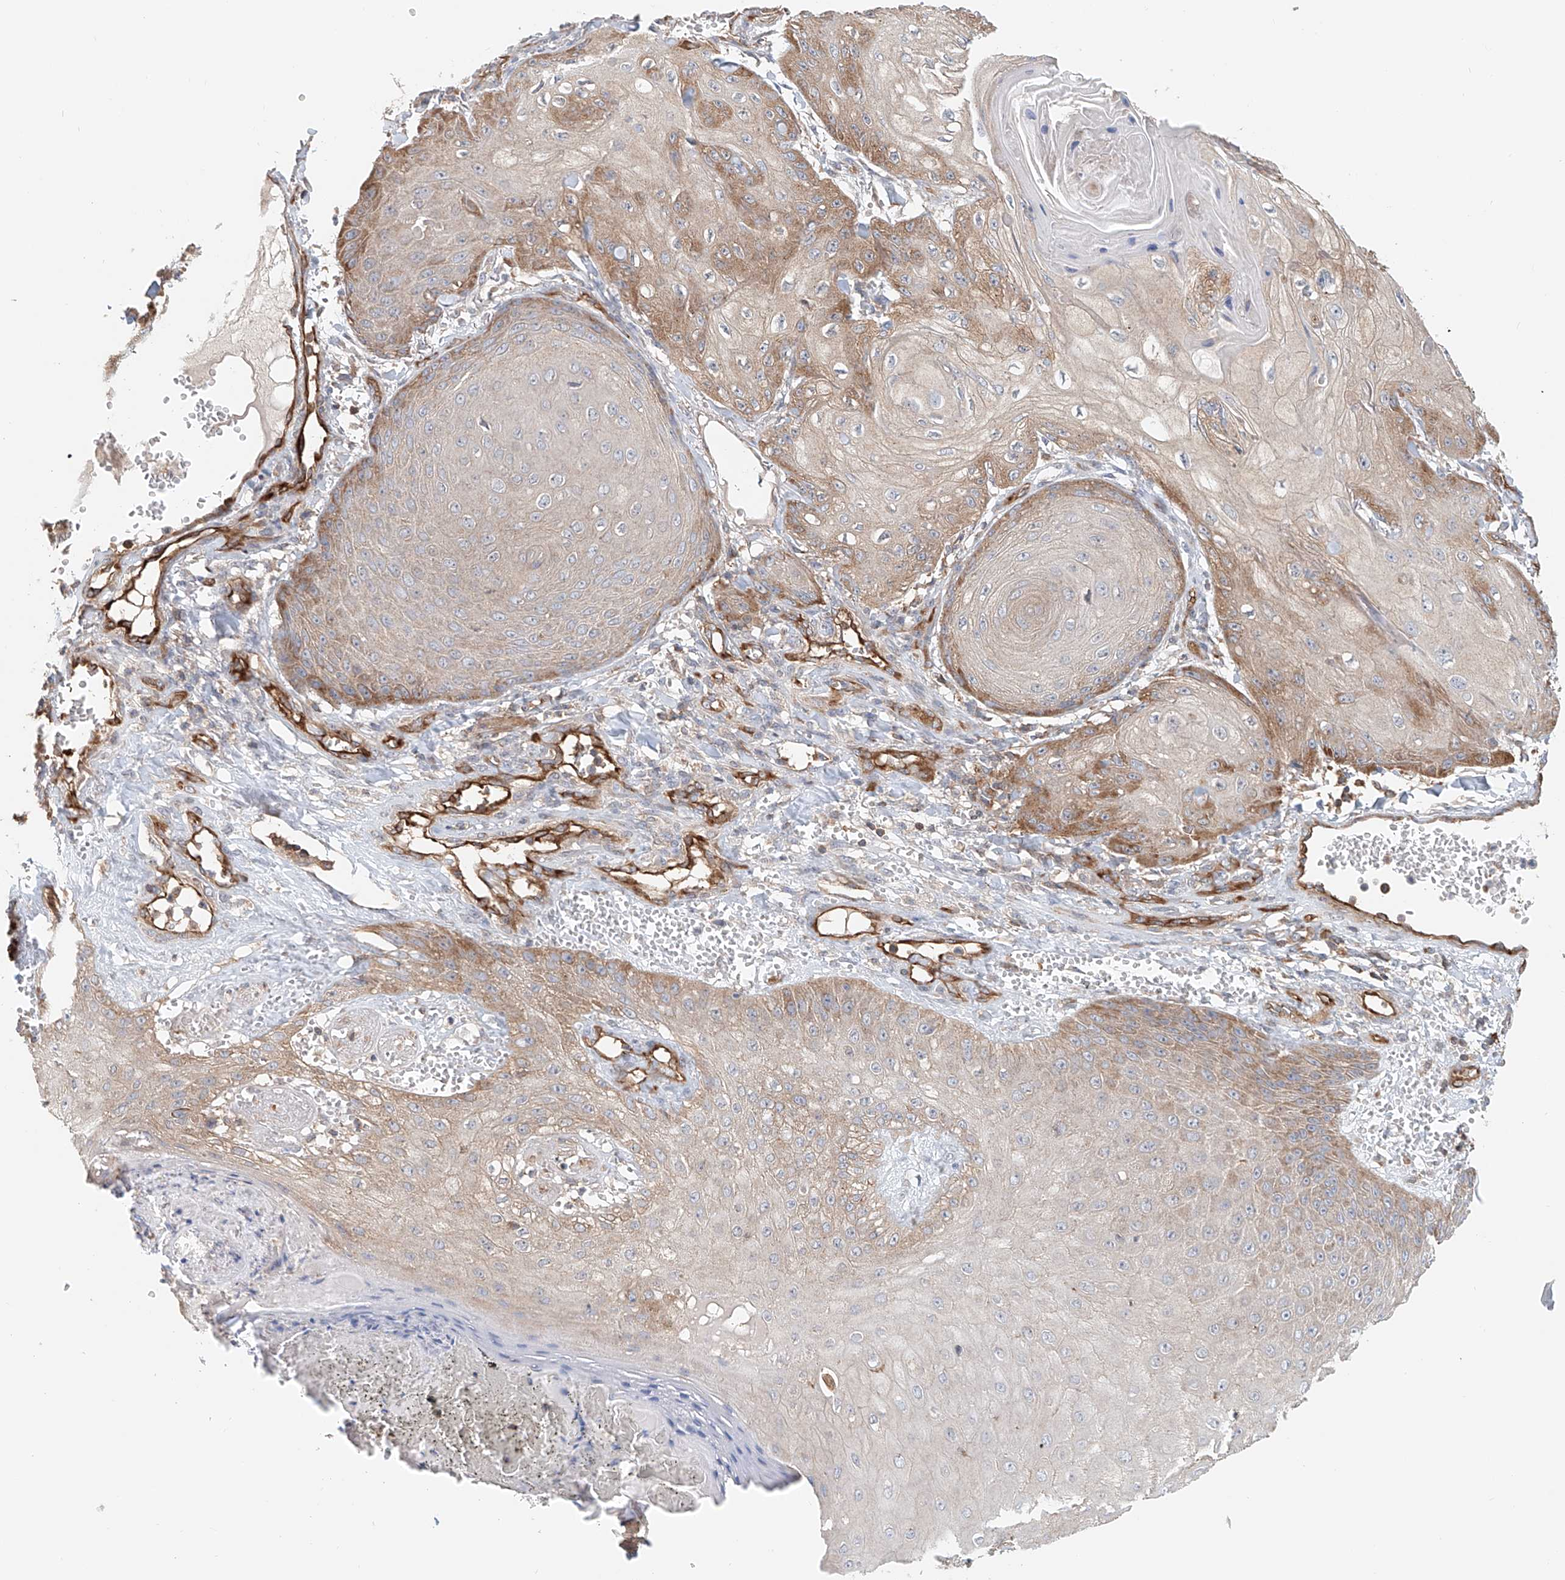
{"staining": {"intensity": "moderate", "quantity": "<25%", "location": "cytoplasmic/membranous"}, "tissue": "skin cancer", "cell_type": "Tumor cells", "image_type": "cancer", "snomed": [{"axis": "morphology", "description": "Squamous cell carcinoma, NOS"}, {"axis": "topography", "description": "Skin"}], "caption": "Immunohistochemical staining of skin cancer shows low levels of moderate cytoplasmic/membranous expression in approximately <25% of tumor cells.", "gene": "FRYL", "patient": {"sex": "male", "age": 74}}